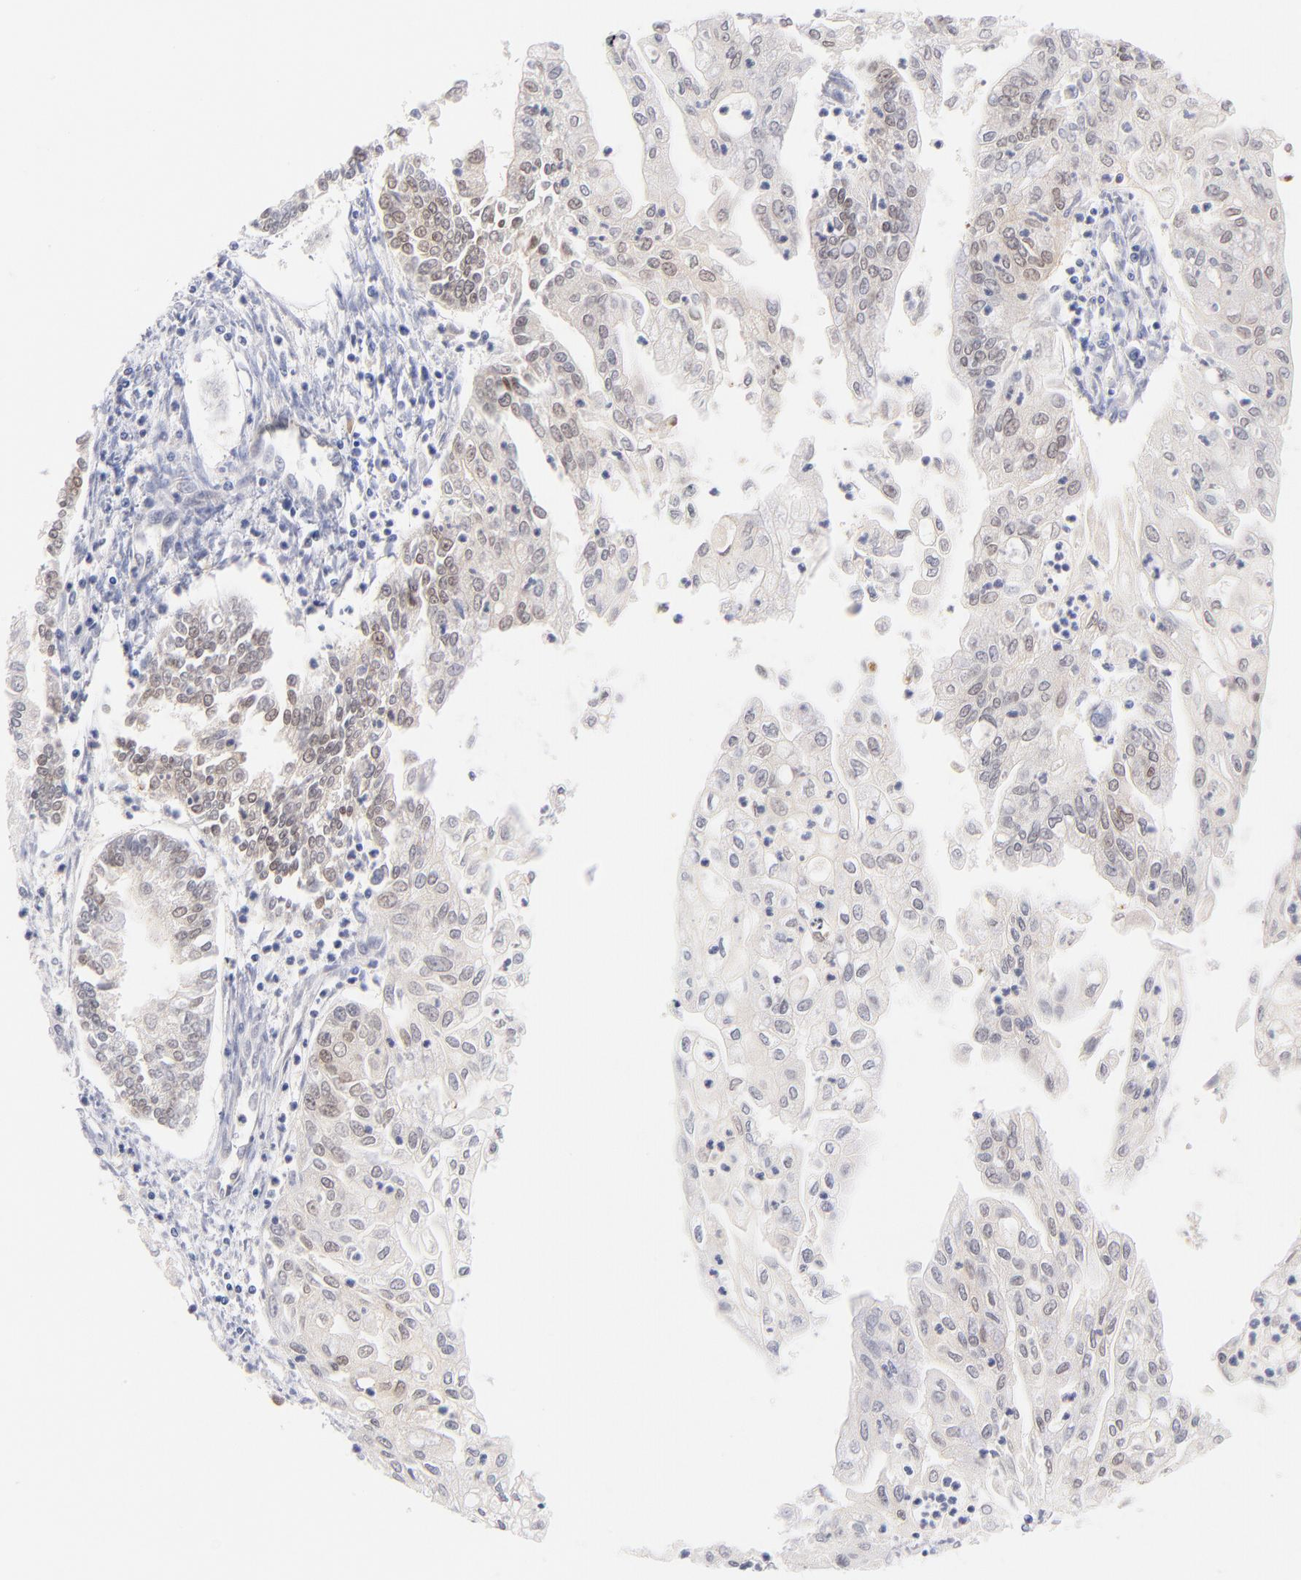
{"staining": {"intensity": "weak", "quantity": ">75%", "location": "cytoplasmic/membranous,nuclear"}, "tissue": "endometrial cancer", "cell_type": "Tumor cells", "image_type": "cancer", "snomed": [{"axis": "morphology", "description": "Adenocarcinoma, NOS"}, {"axis": "topography", "description": "Endometrium"}], "caption": "This micrograph reveals immunohistochemistry (IHC) staining of human adenocarcinoma (endometrial), with low weak cytoplasmic/membranous and nuclear staining in about >75% of tumor cells.", "gene": "CASP6", "patient": {"sex": "female", "age": 75}}